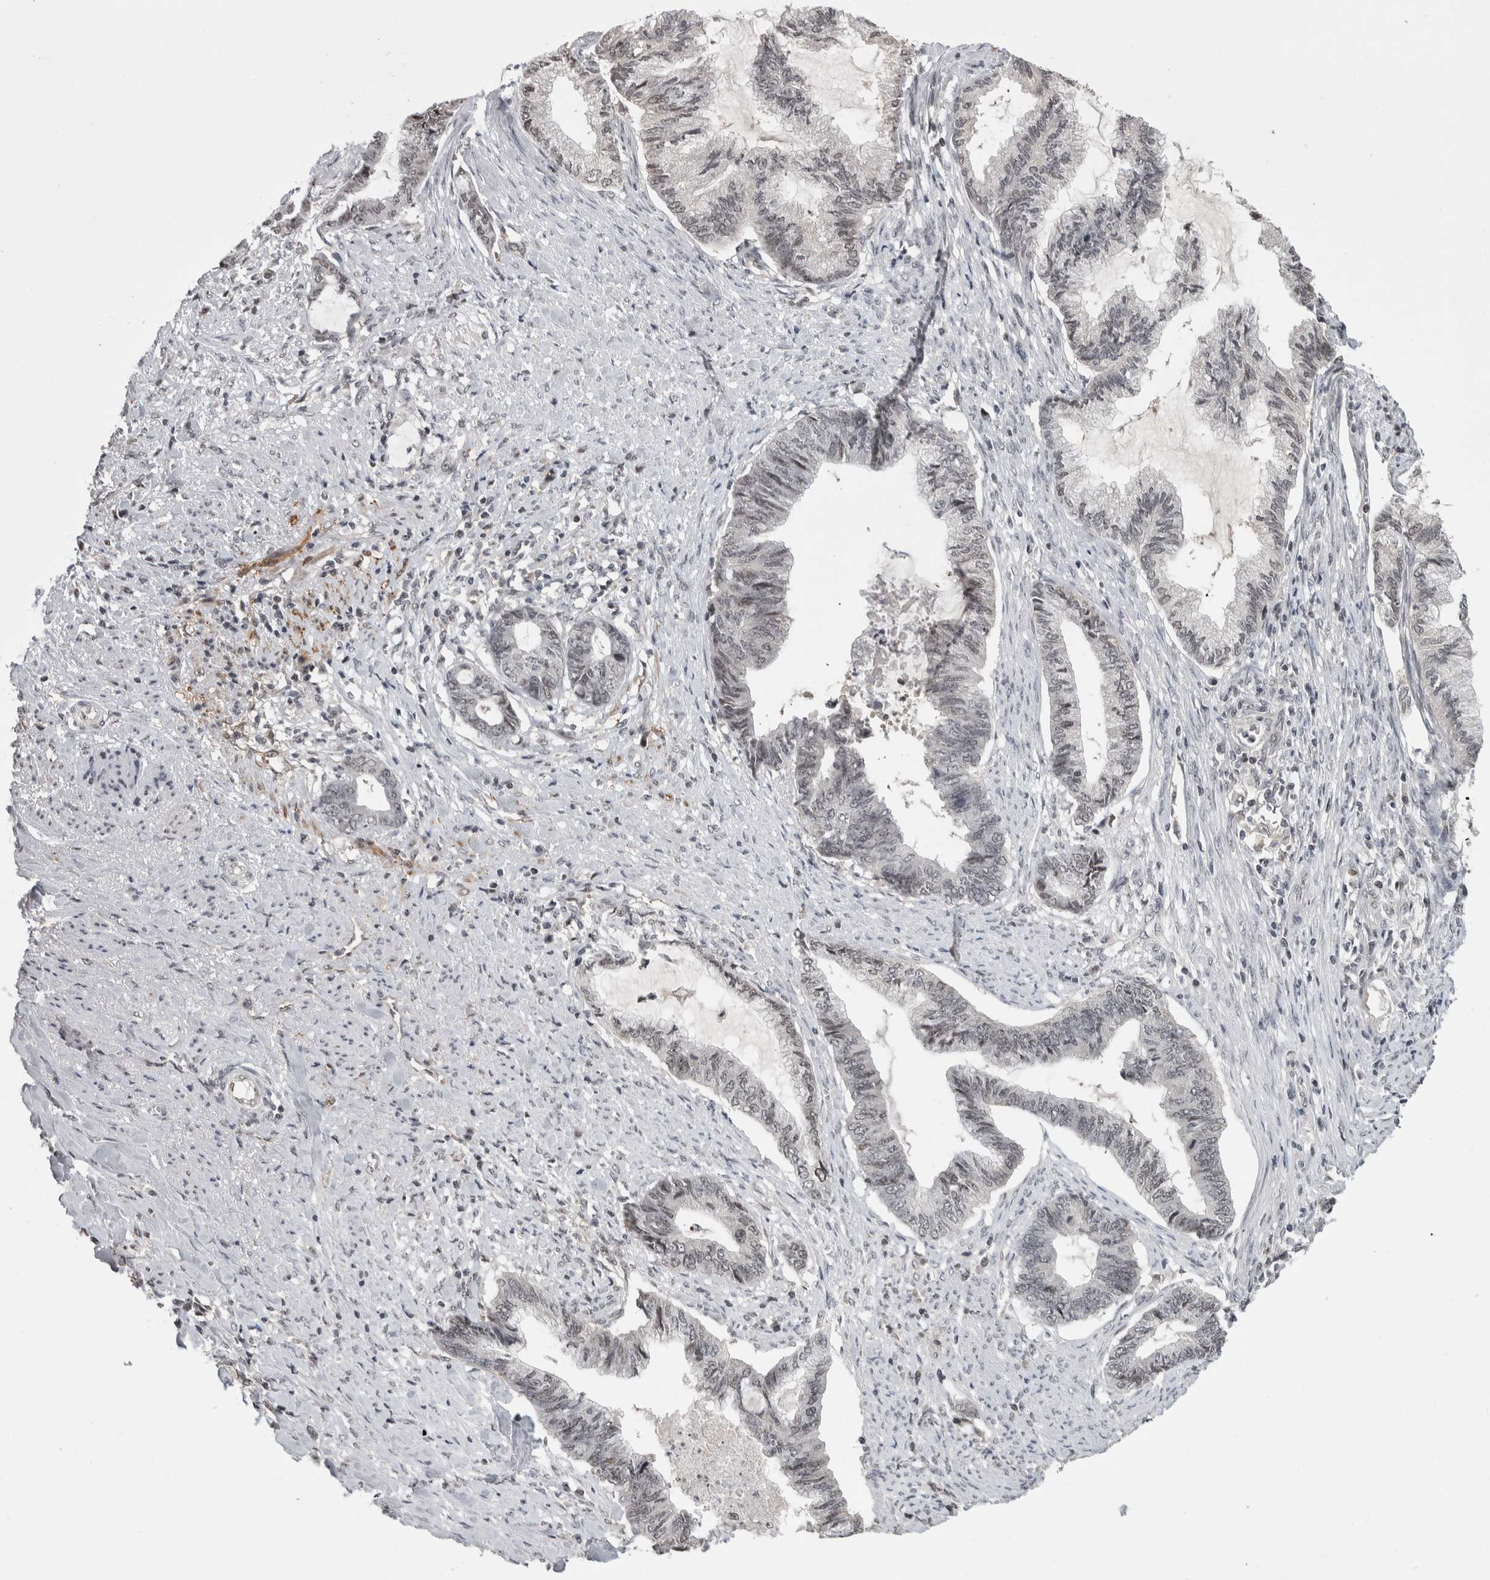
{"staining": {"intensity": "weak", "quantity": "<25%", "location": "nuclear"}, "tissue": "endometrial cancer", "cell_type": "Tumor cells", "image_type": "cancer", "snomed": [{"axis": "morphology", "description": "Adenocarcinoma, NOS"}, {"axis": "topography", "description": "Endometrium"}], "caption": "DAB (3,3'-diaminobenzidine) immunohistochemical staining of human endometrial adenocarcinoma displays no significant expression in tumor cells.", "gene": "ZSCAN21", "patient": {"sex": "female", "age": 86}}